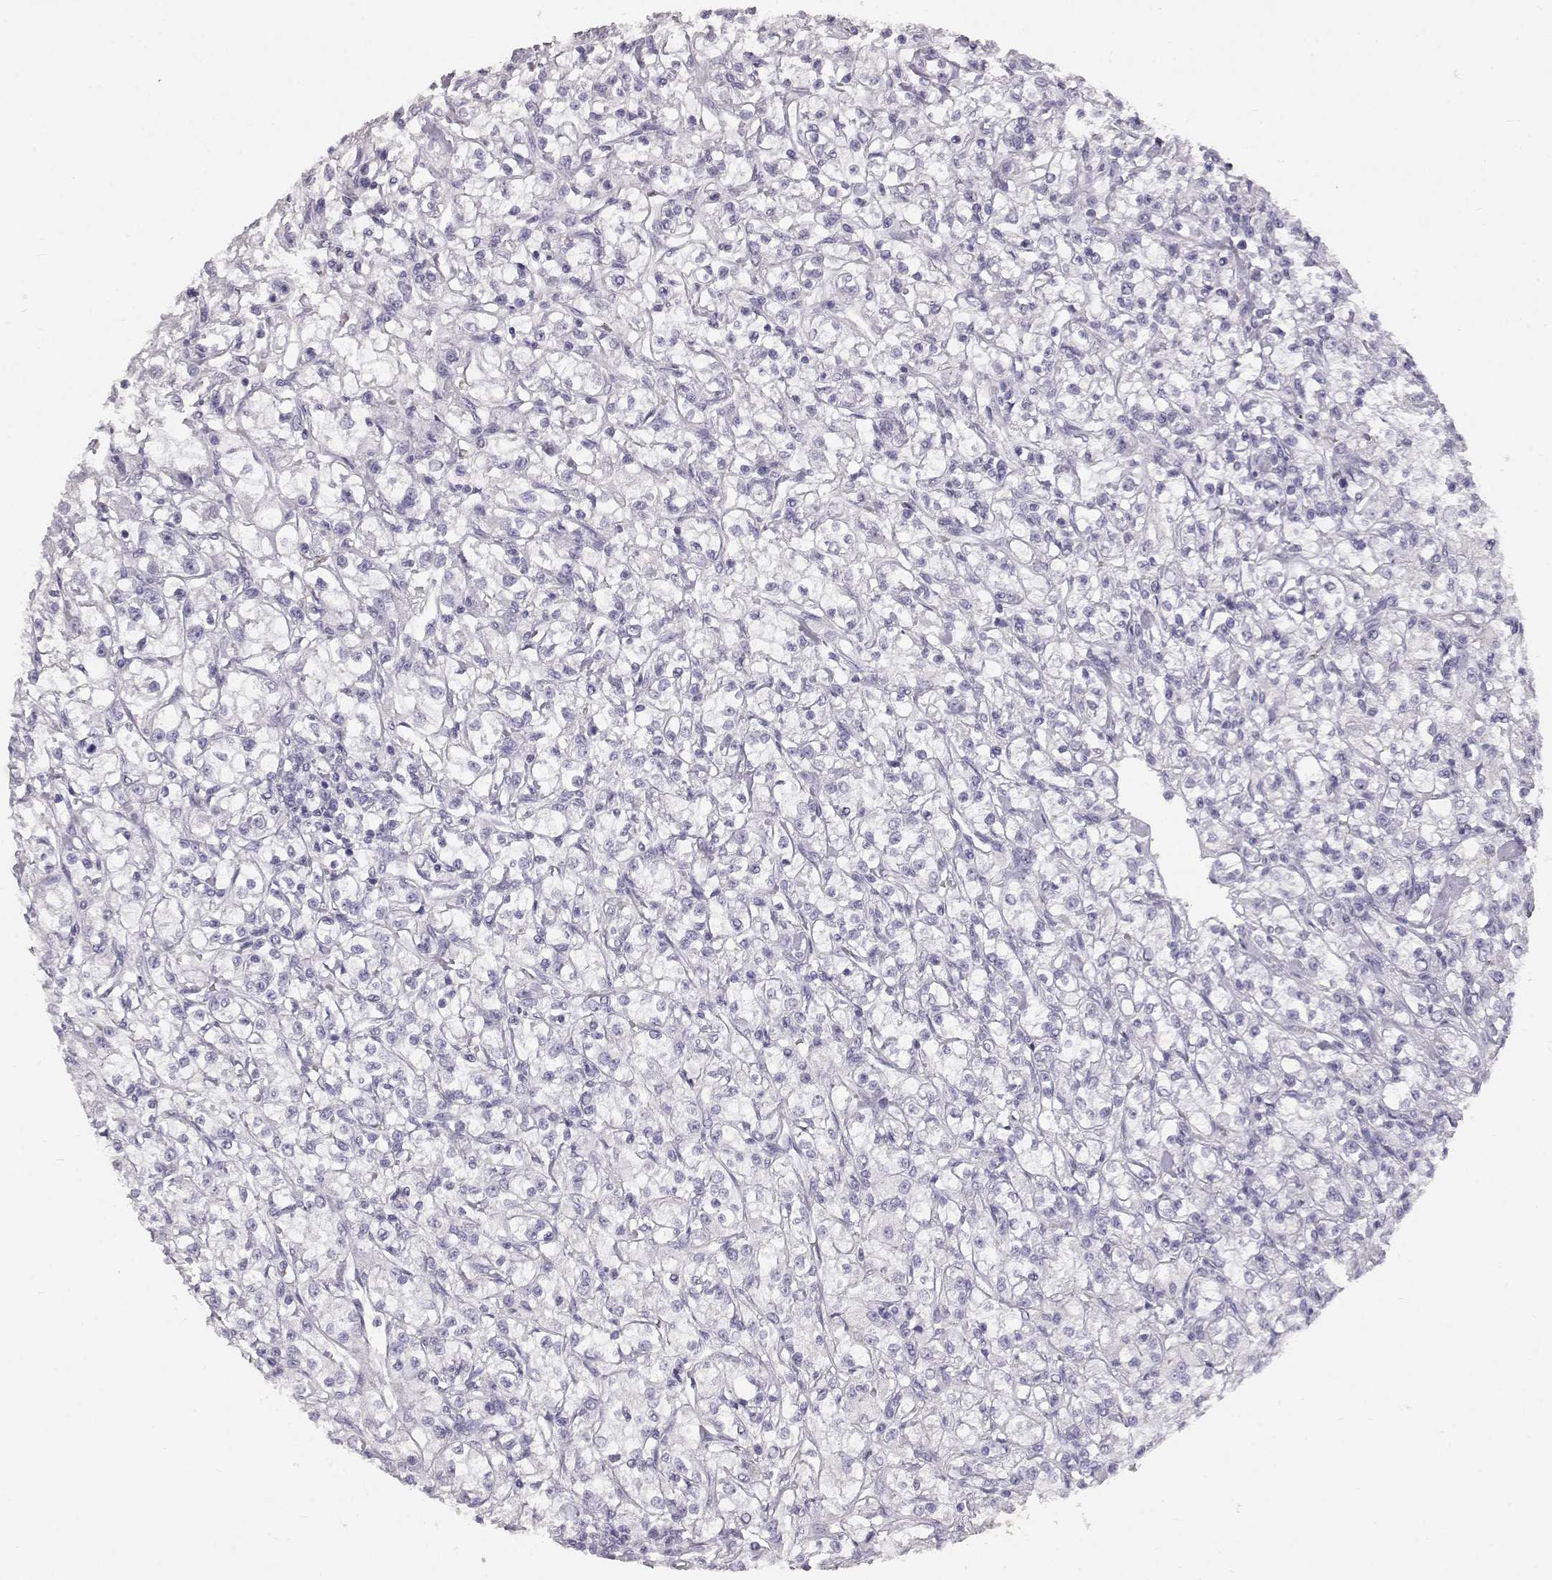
{"staining": {"intensity": "negative", "quantity": "none", "location": "none"}, "tissue": "renal cancer", "cell_type": "Tumor cells", "image_type": "cancer", "snomed": [{"axis": "morphology", "description": "Adenocarcinoma, NOS"}, {"axis": "topography", "description": "Kidney"}], "caption": "Immunohistochemistry (IHC) of renal adenocarcinoma demonstrates no staining in tumor cells. Nuclei are stained in blue.", "gene": "KRTAP16-1", "patient": {"sex": "female", "age": 59}}